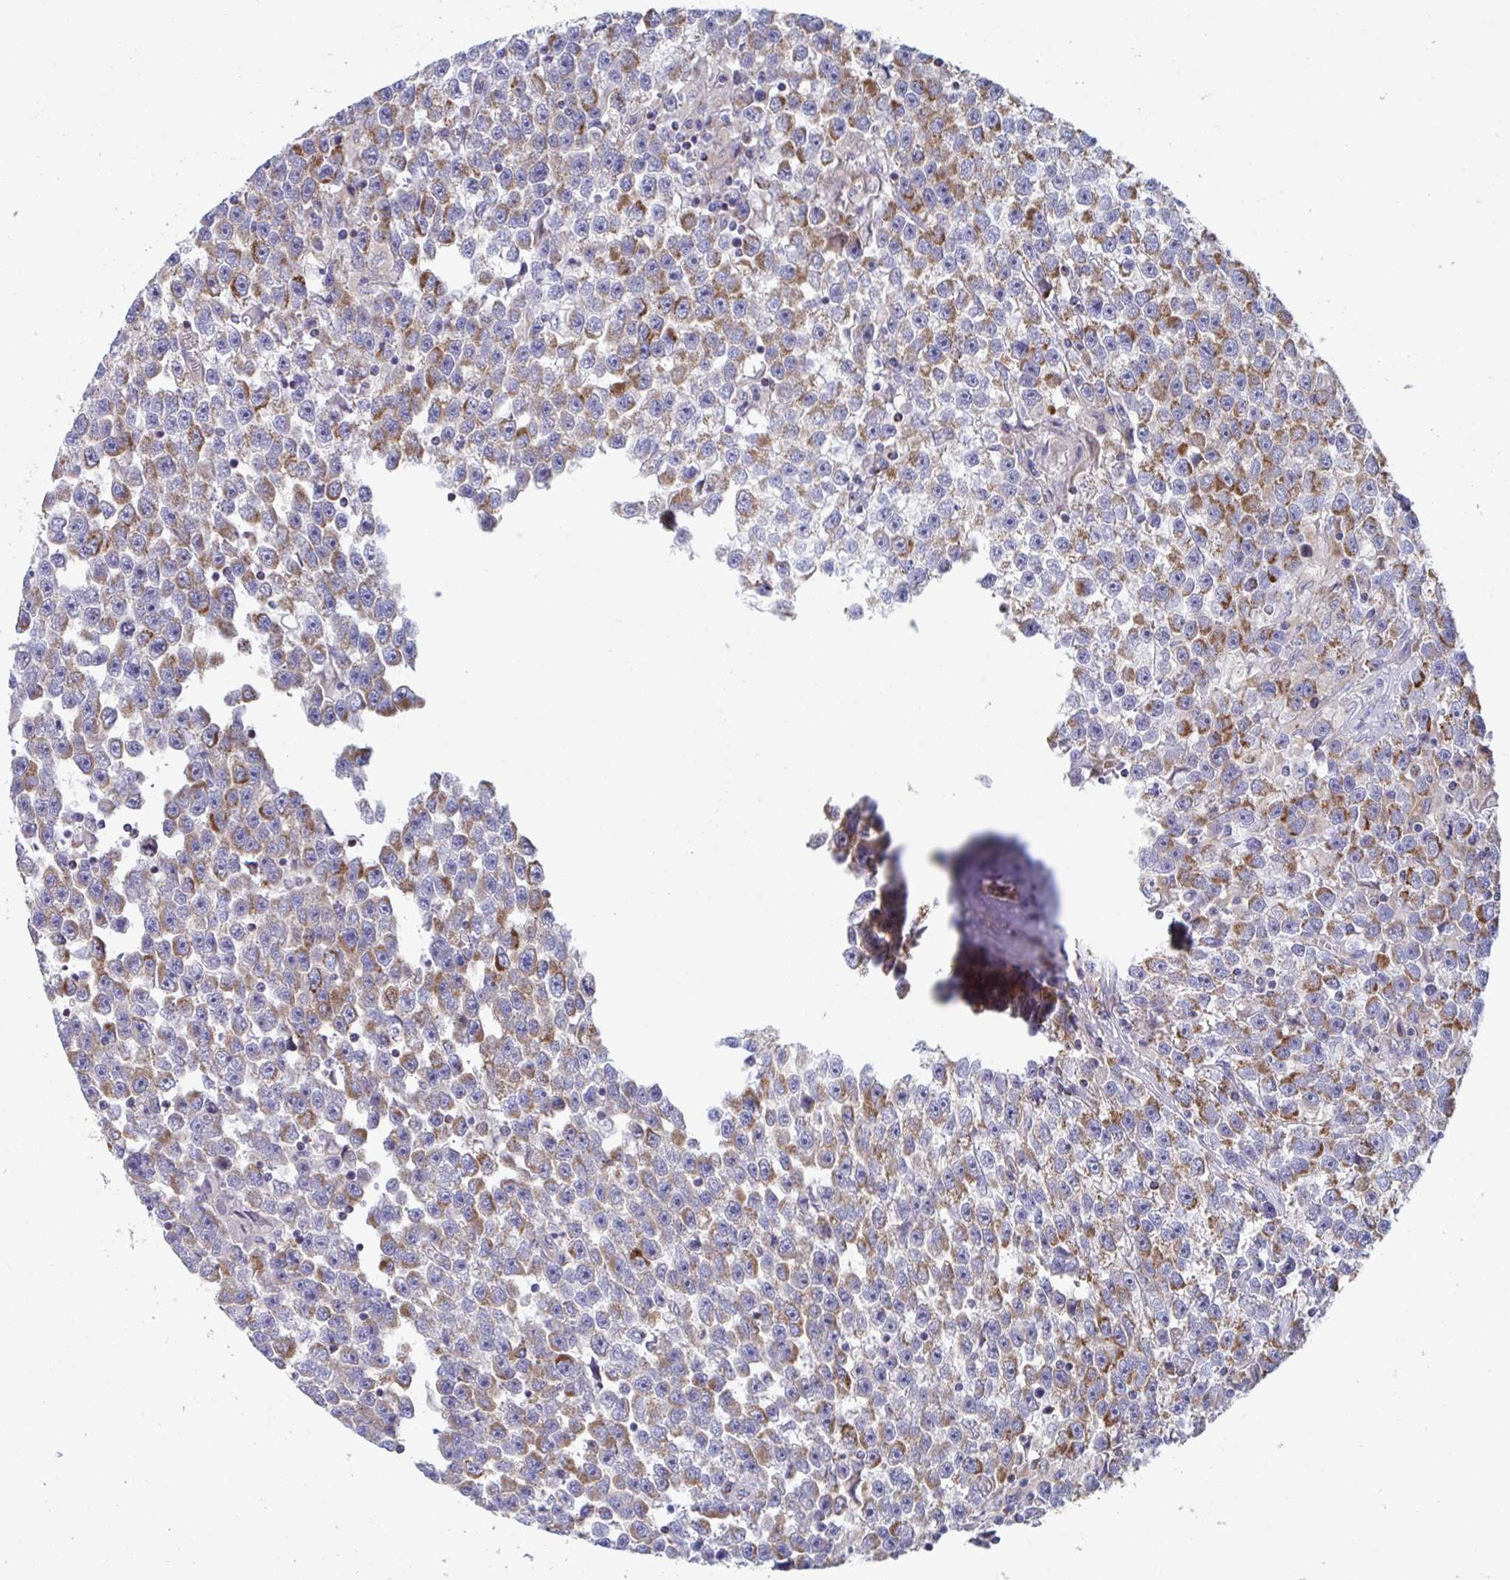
{"staining": {"intensity": "moderate", "quantity": ">75%", "location": "cytoplasmic/membranous"}, "tissue": "testis cancer", "cell_type": "Tumor cells", "image_type": "cancer", "snomed": [{"axis": "morphology", "description": "Seminoma, NOS"}, {"axis": "topography", "description": "Testis"}], "caption": "Tumor cells display moderate cytoplasmic/membranous staining in approximately >75% of cells in testis cancer.", "gene": "BCAT2", "patient": {"sex": "male", "age": 31}}